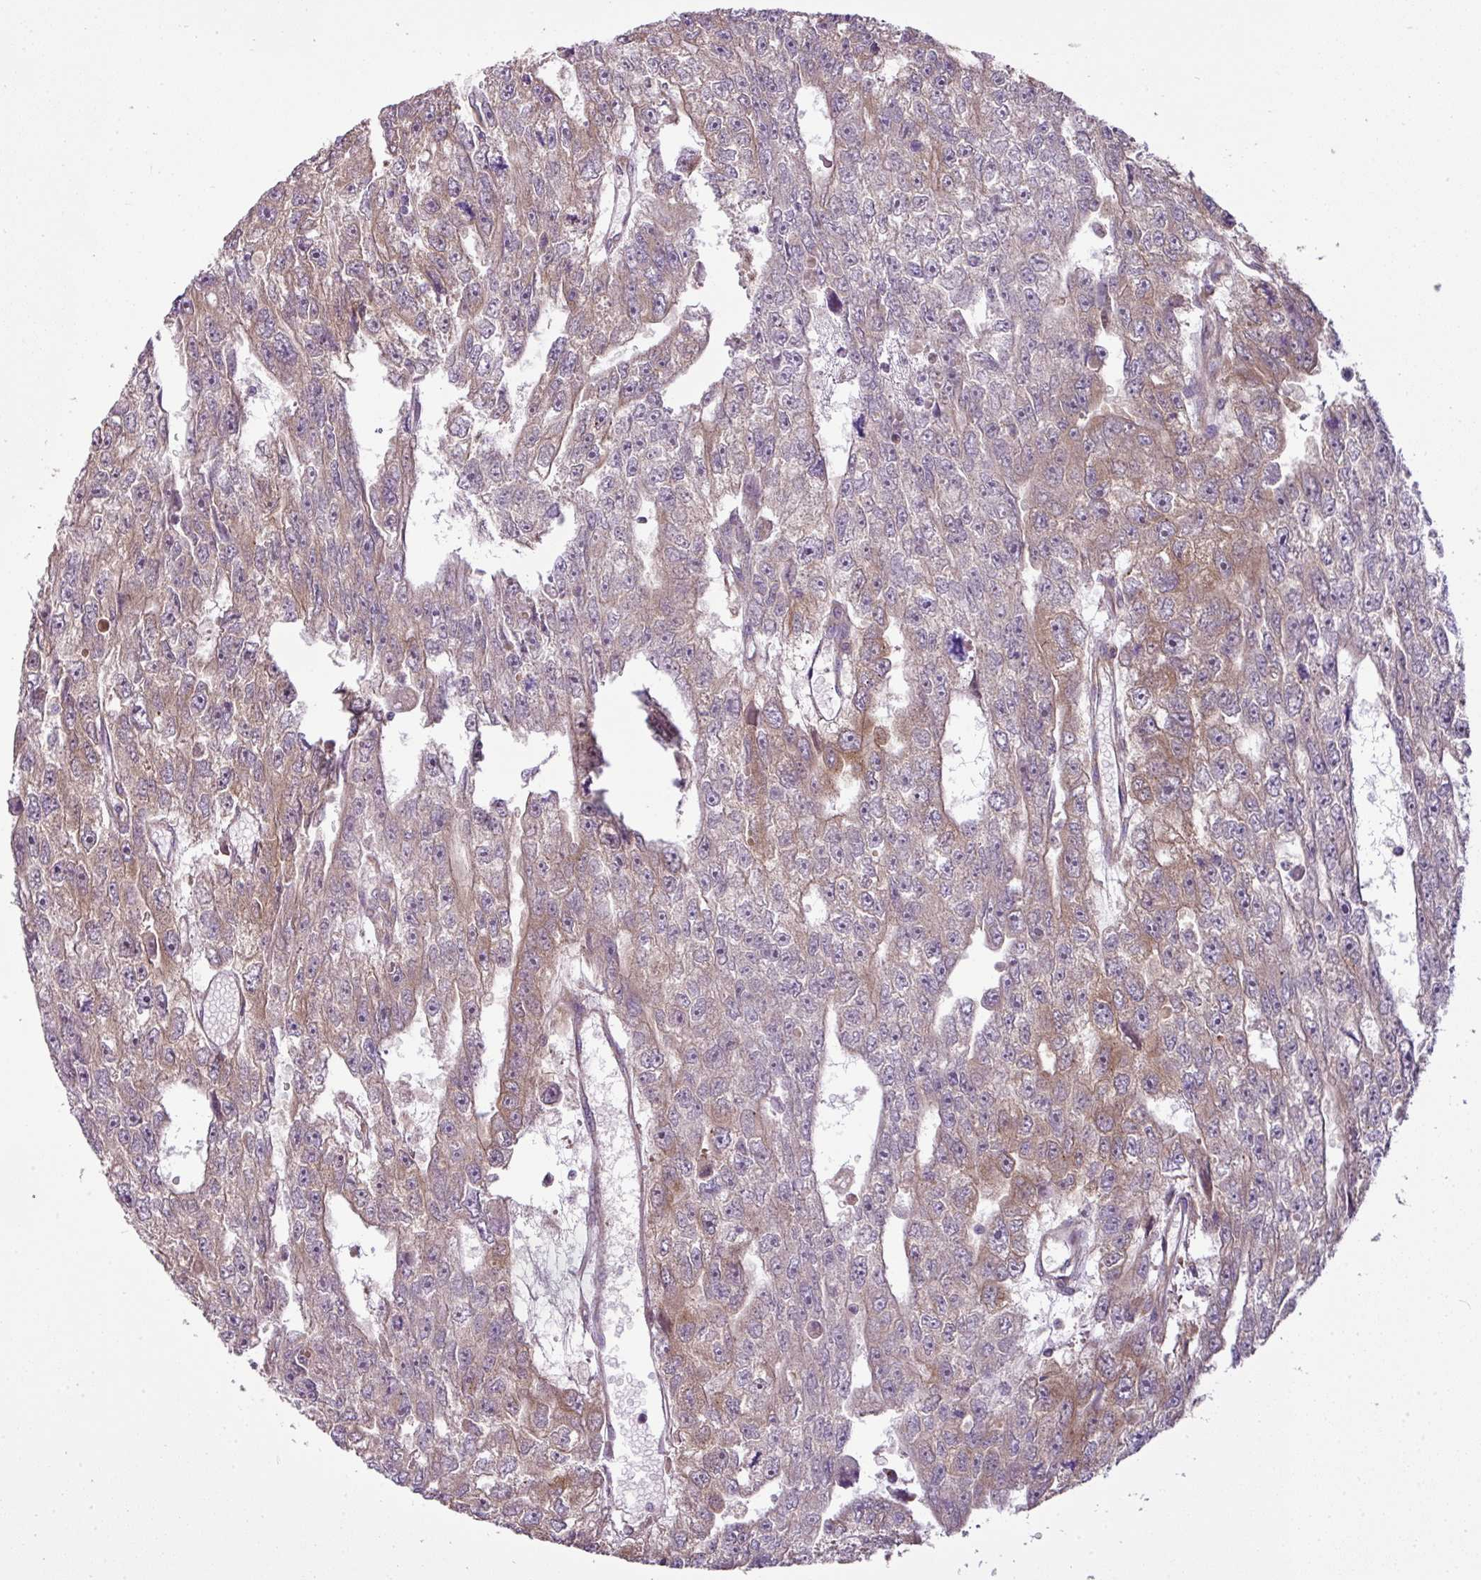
{"staining": {"intensity": "weak", "quantity": "25%-75%", "location": "cytoplasmic/membranous"}, "tissue": "testis cancer", "cell_type": "Tumor cells", "image_type": "cancer", "snomed": [{"axis": "morphology", "description": "Carcinoma, Embryonal, NOS"}, {"axis": "topography", "description": "Testis"}], "caption": "Protein analysis of embryonal carcinoma (testis) tissue reveals weak cytoplasmic/membranous positivity in approximately 25%-75% of tumor cells.", "gene": "COX18", "patient": {"sex": "male", "age": 20}}